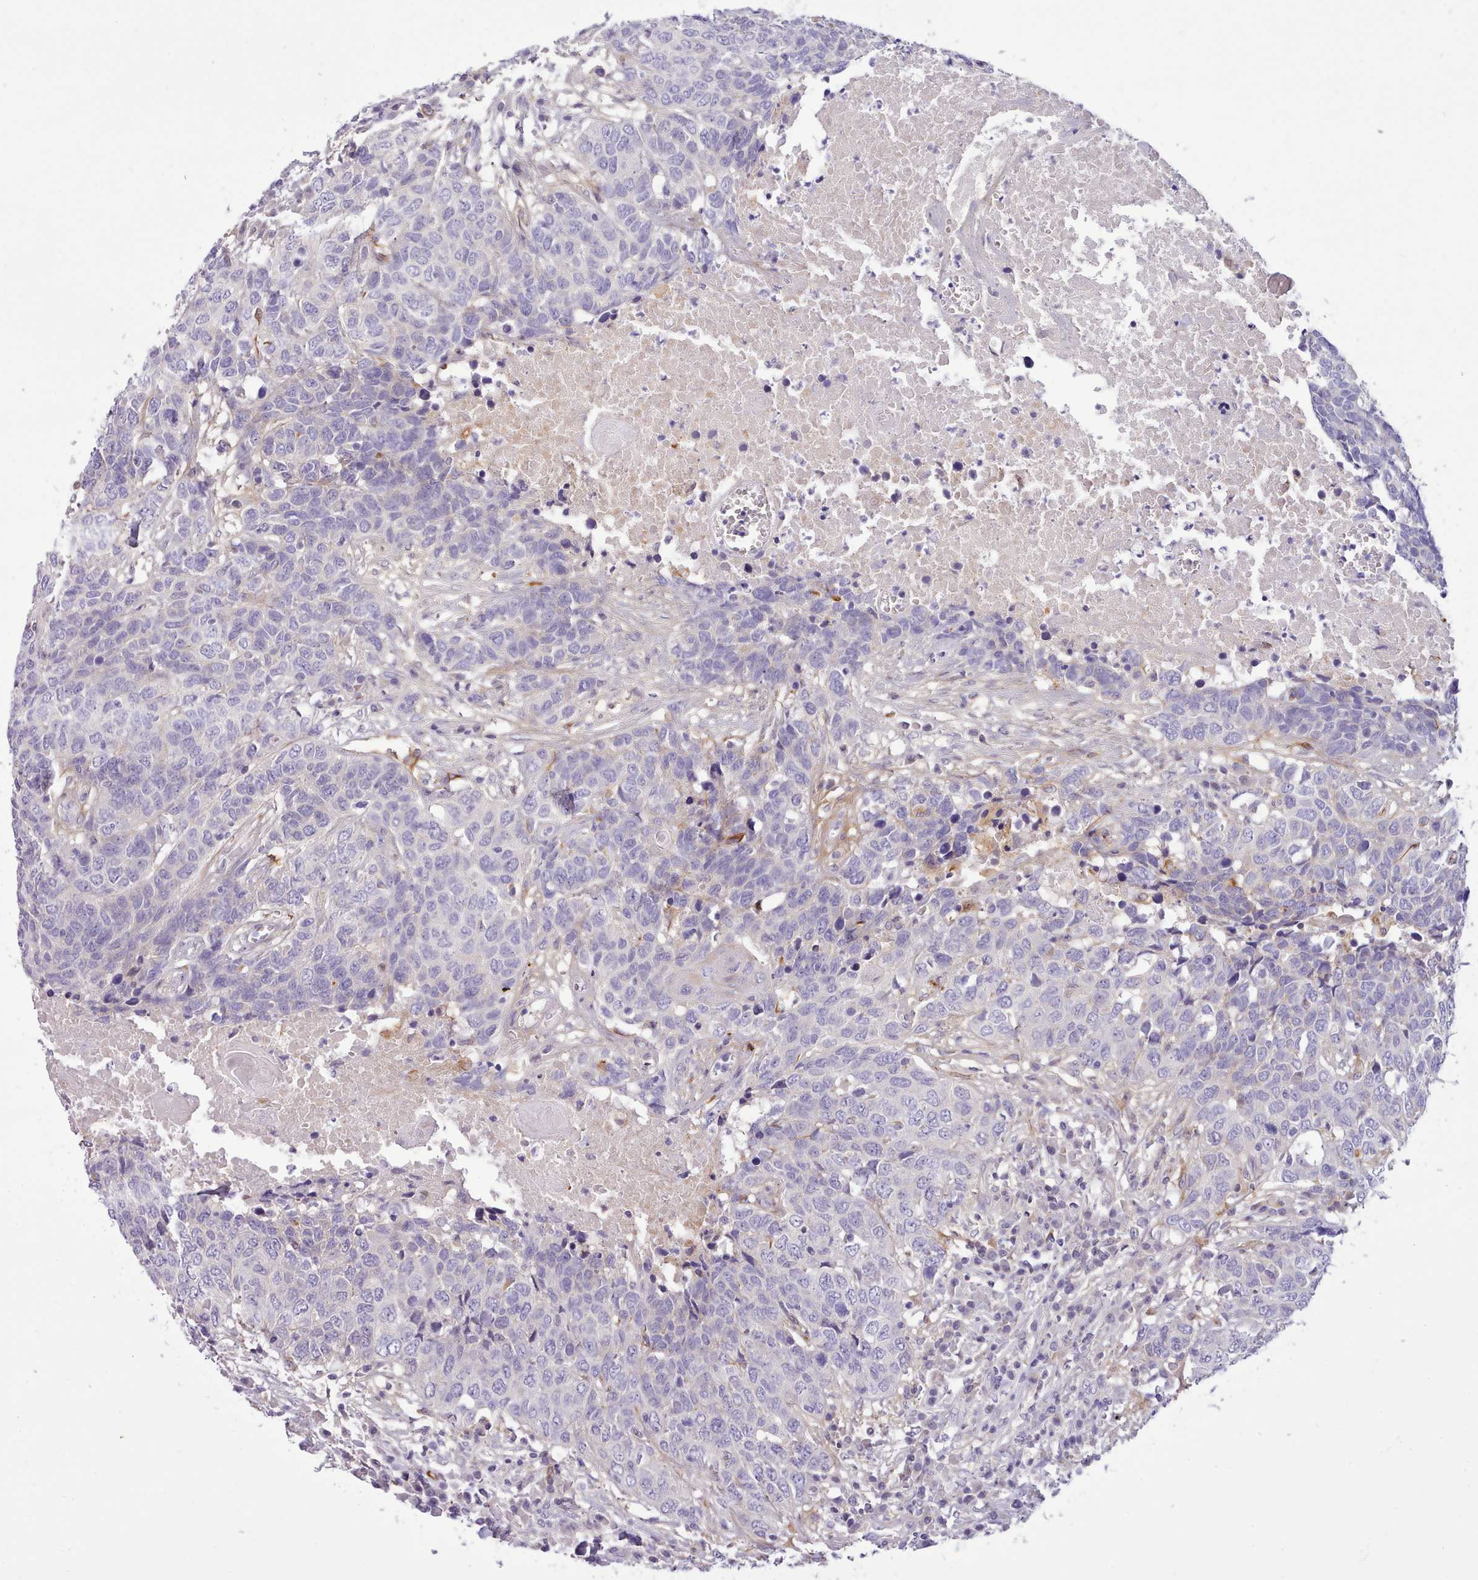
{"staining": {"intensity": "negative", "quantity": "none", "location": "none"}, "tissue": "head and neck cancer", "cell_type": "Tumor cells", "image_type": "cancer", "snomed": [{"axis": "morphology", "description": "Squamous cell carcinoma, NOS"}, {"axis": "topography", "description": "Head-Neck"}], "caption": "Immunohistochemistry photomicrograph of neoplastic tissue: human head and neck cancer stained with DAB displays no significant protein staining in tumor cells. Nuclei are stained in blue.", "gene": "CYP2A13", "patient": {"sex": "male", "age": 66}}